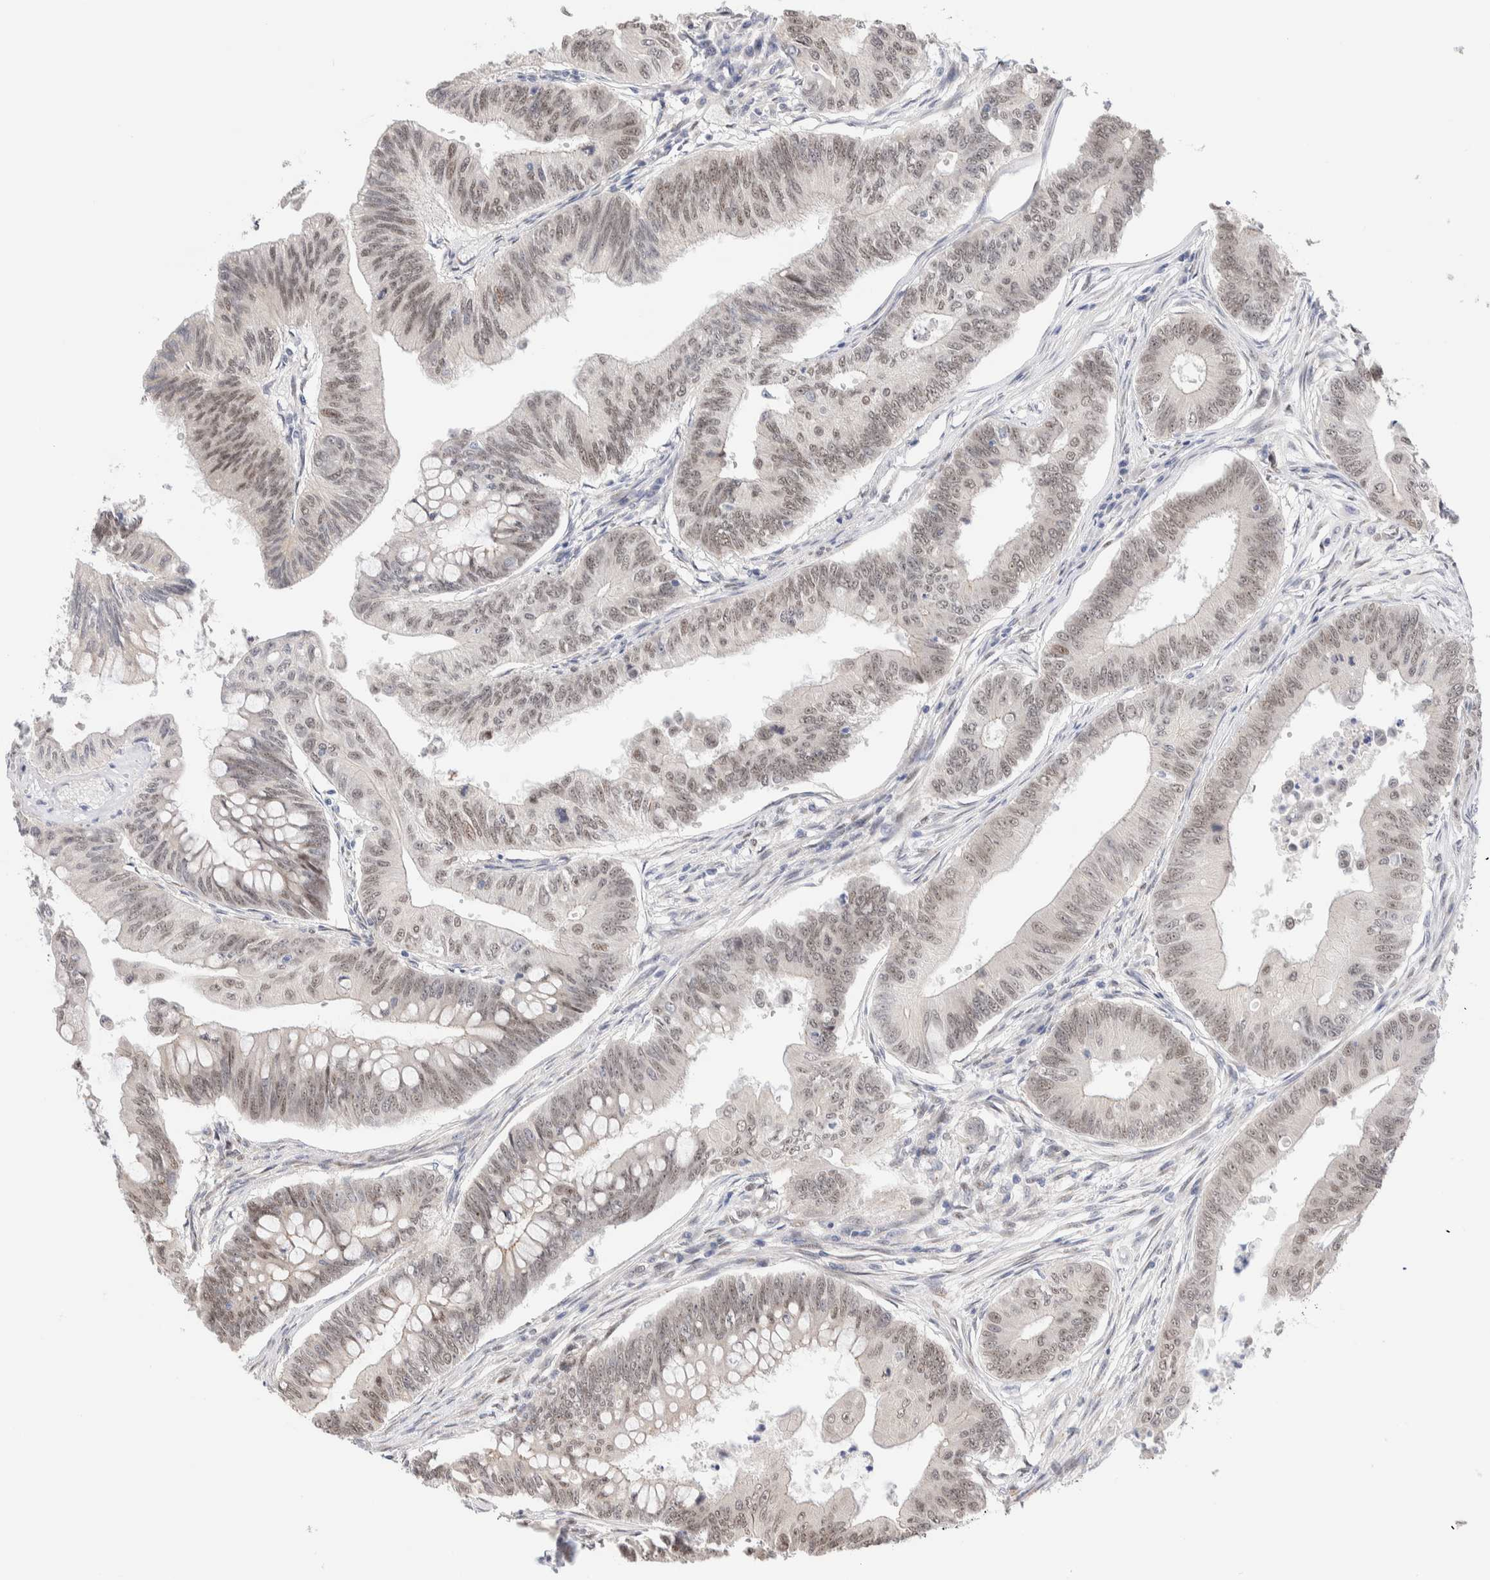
{"staining": {"intensity": "weak", "quantity": ">75%", "location": "nuclear"}, "tissue": "colorectal cancer", "cell_type": "Tumor cells", "image_type": "cancer", "snomed": [{"axis": "morphology", "description": "Adenoma, NOS"}, {"axis": "morphology", "description": "Adenocarcinoma, NOS"}, {"axis": "topography", "description": "Colon"}], "caption": "Protein expression analysis of human adenoma (colorectal) reveals weak nuclear staining in approximately >75% of tumor cells. (DAB = brown stain, brightfield microscopy at high magnification).", "gene": "NSMAF", "patient": {"sex": "male", "age": 79}}